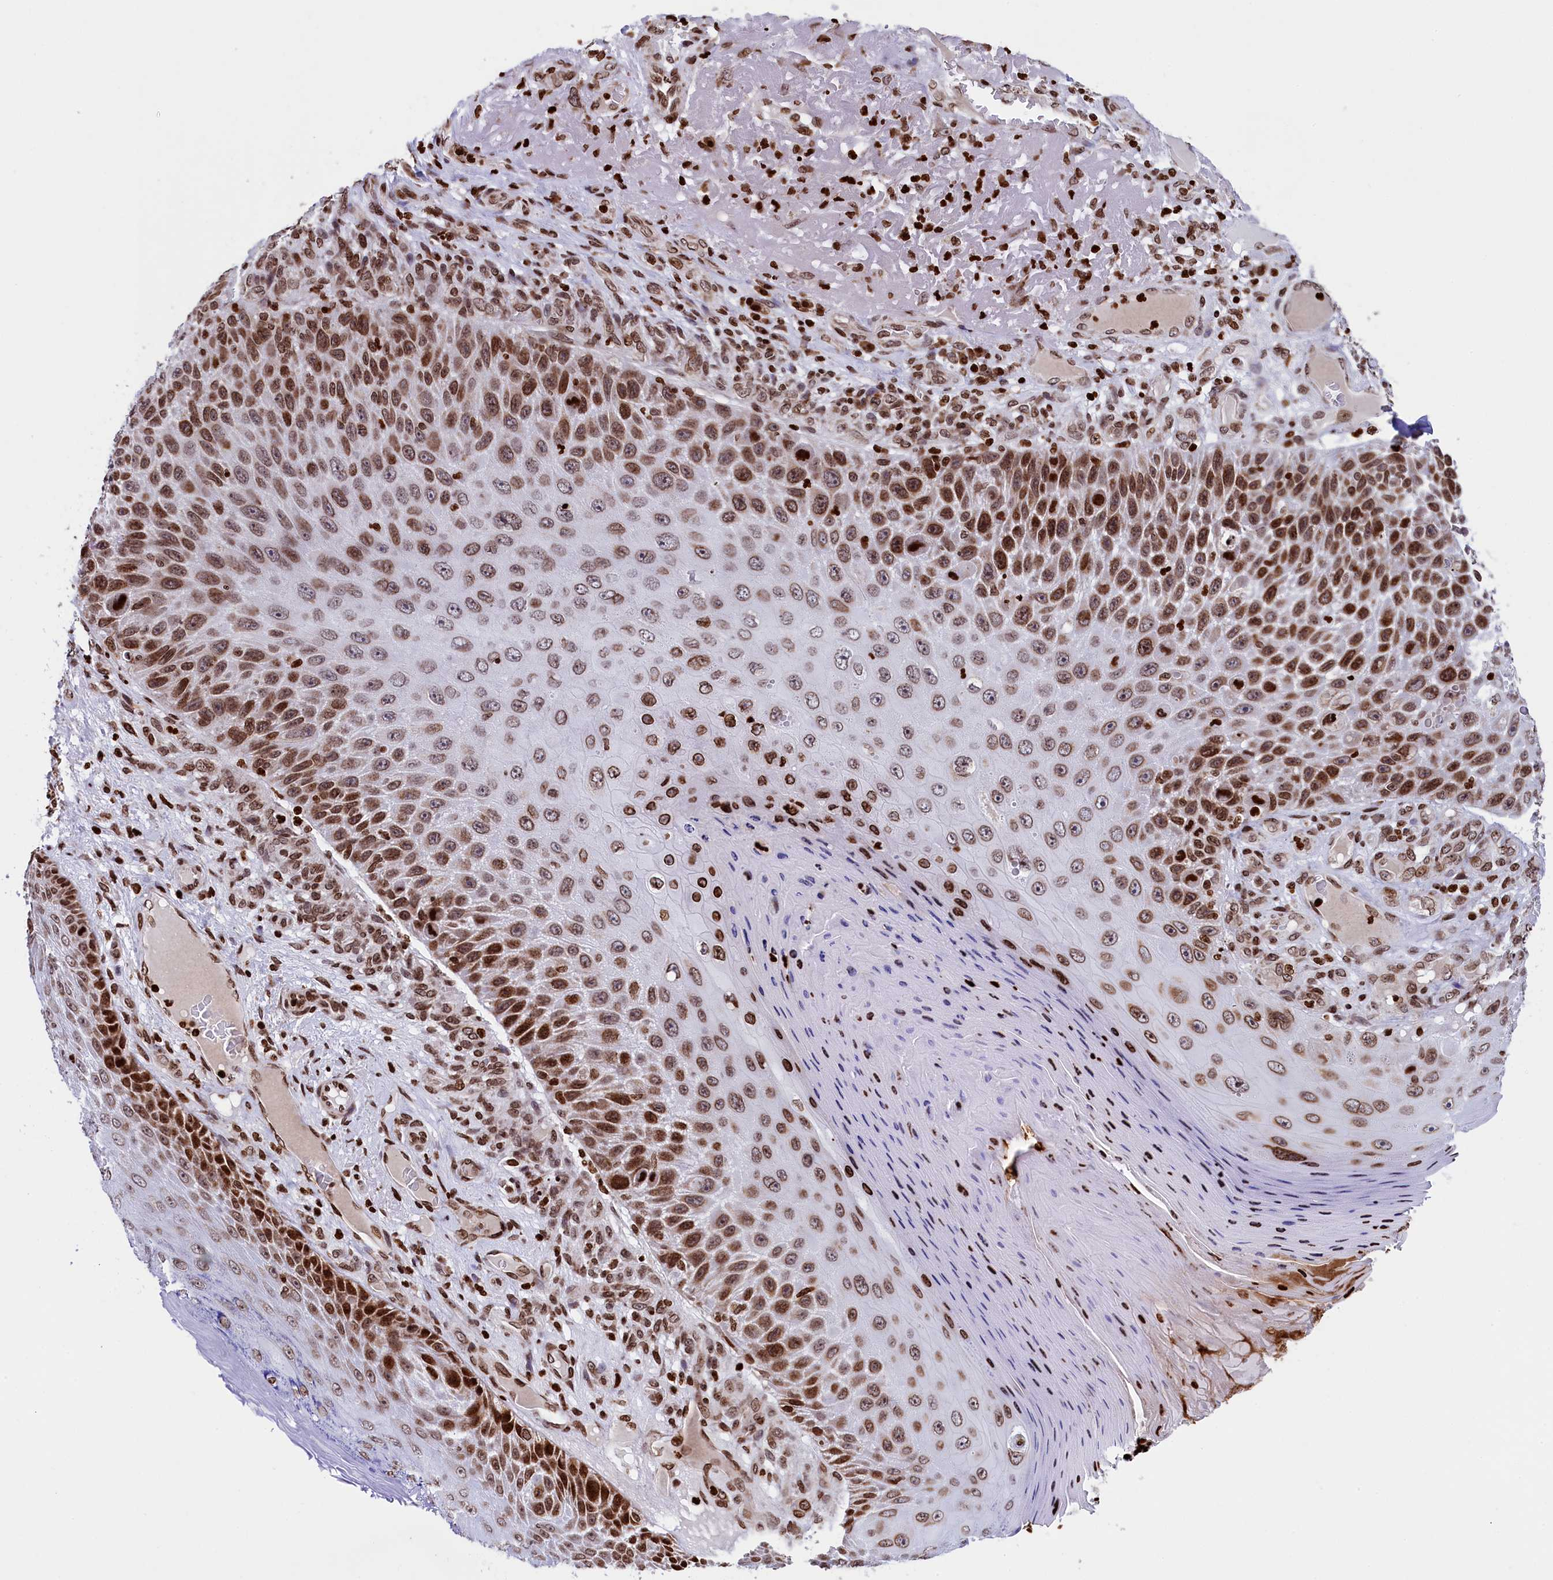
{"staining": {"intensity": "strong", "quantity": "25%-75%", "location": "nuclear"}, "tissue": "skin cancer", "cell_type": "Tumor cells", "image_type": "cancer", "snomed": [{"axis": "morphology", "description": "Squamous cell carcinoma, NOS"}, {"axis": "topography", "description": "Skin"}], "caption": "High-power microscopy captured an immunohistochemistry micrograph of squamous cell carcinoma (skin), revealing strong nuclear staining in approximately 25%-75% of tumor cells. Using DAB (brown) and hematoxylin (blue) stains, captured at high magnification using brightfield microscopy.", "gene": "TIMM29", "patient": {"sex": "female", "age": 88}}